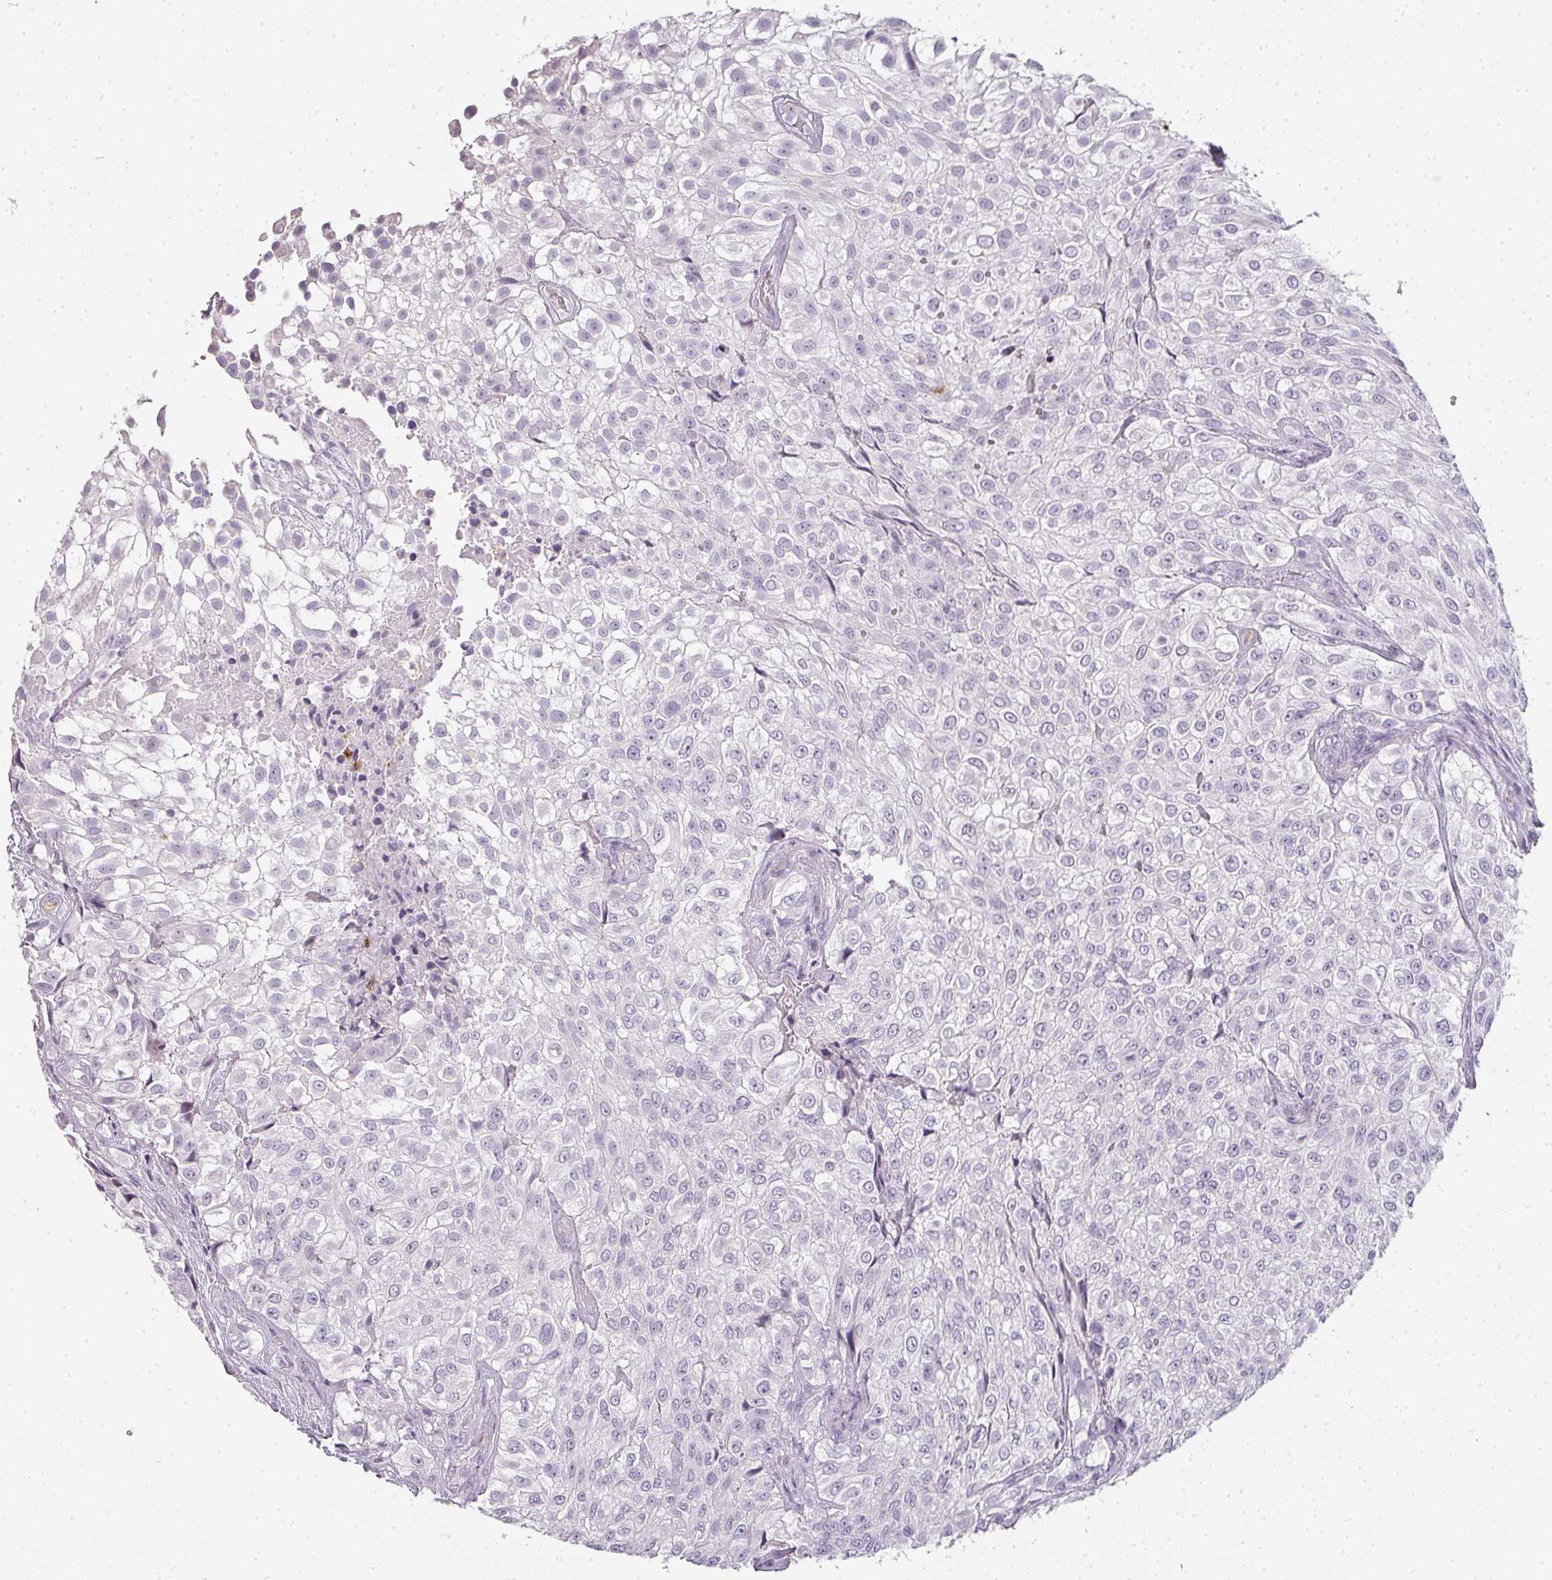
{"staining": {"intensity": "negative", "quantity": "none", "location": "none"}, "tissue": "urothelial cancer", "cell_type": "Tumor cells", "image_type": "cancer", "snomed": [{"axis": "morphology", "description": "Urothelial carcinoma, High grade"}, {"axis": "topography", "description": "Urinary bladder"}], "caption": "This is an IHC image of urothelial cancer. There is no positivity in tumor cells.", "gene": "CAMP", "patient": {"sex": "male", "age": 56}}